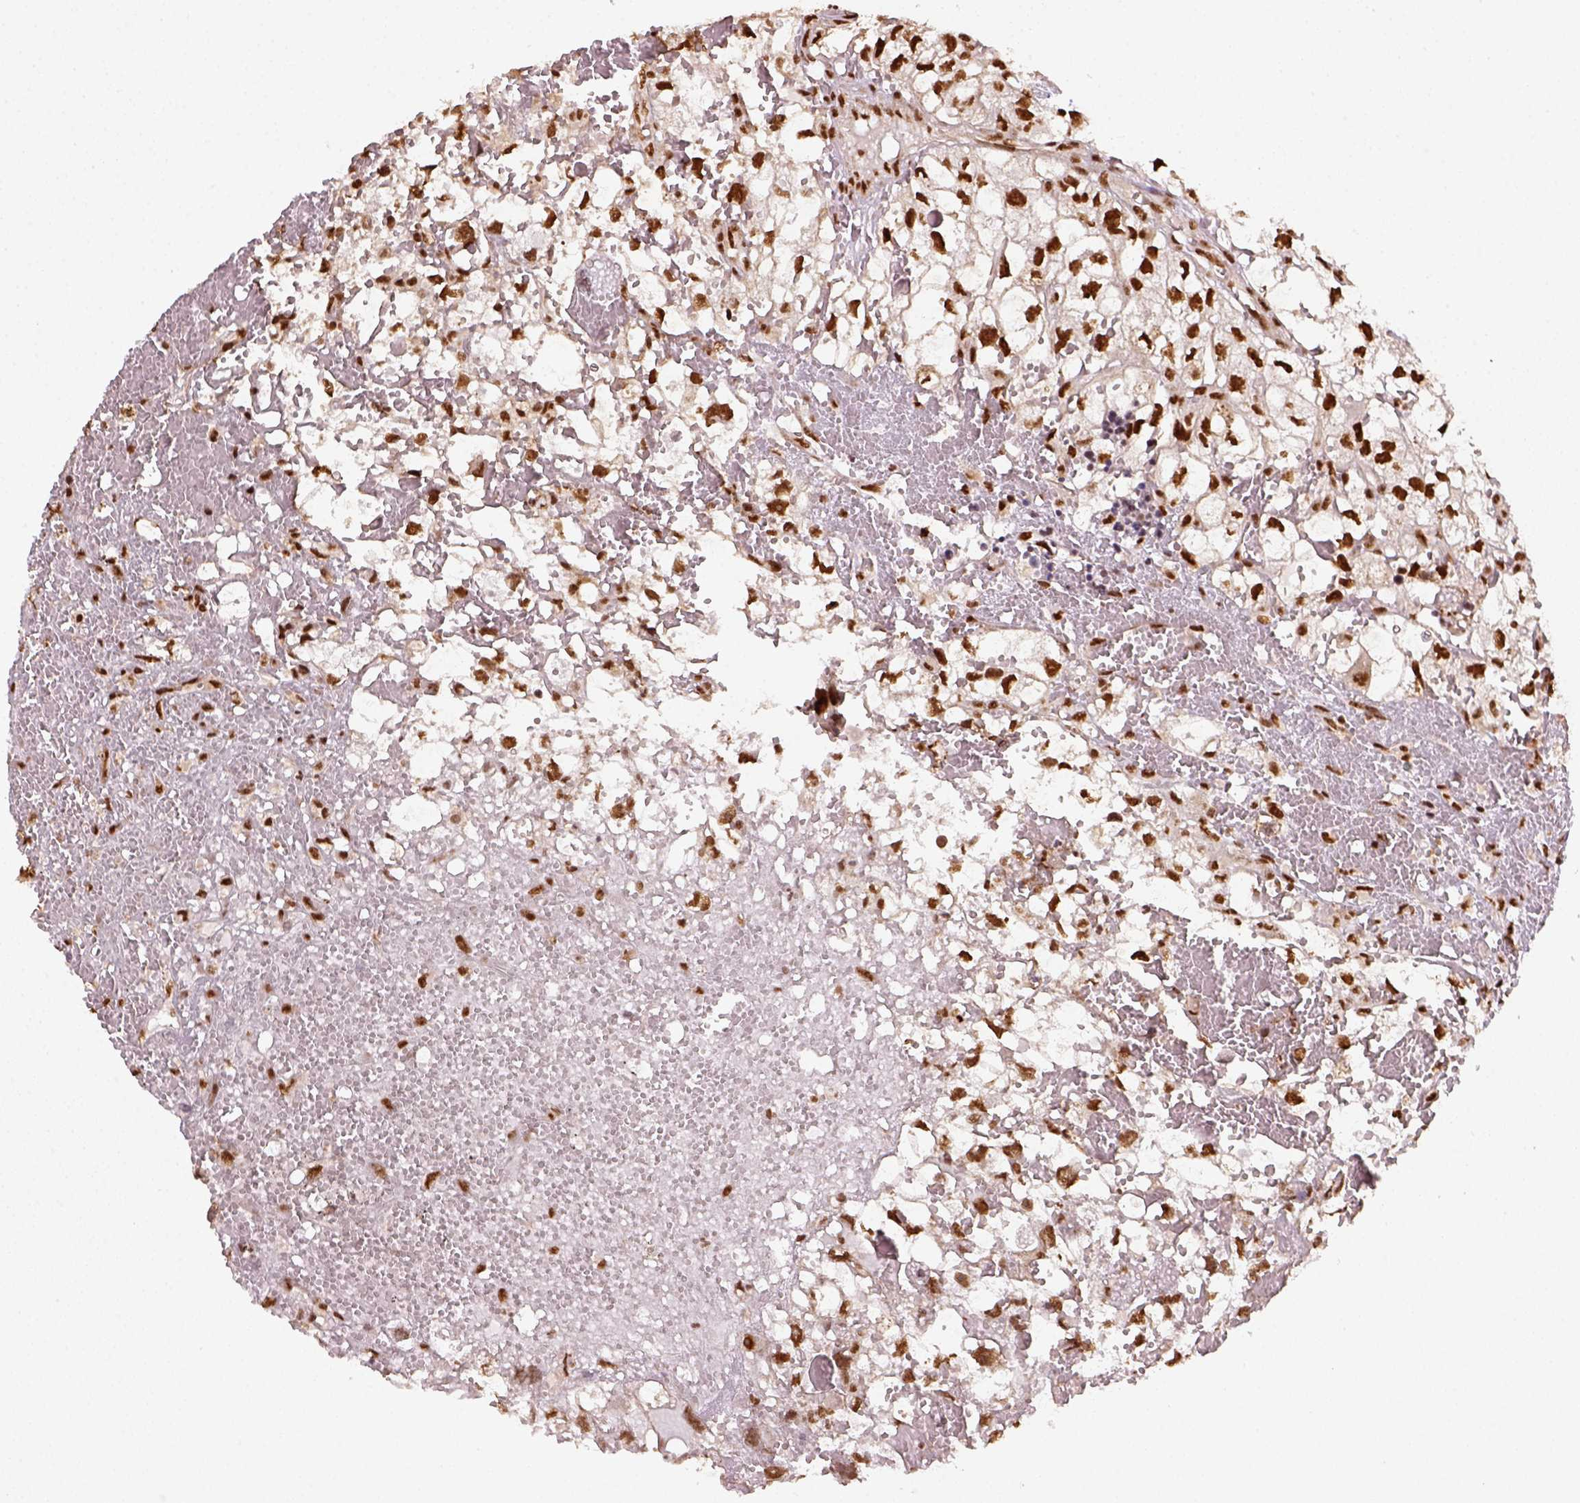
{"staining": {"intensity": "strong", "quantity": ">75%", "location": "nuclear"}, "tissue": "renal cancer", "cell_type": "Tumor cells", "image_type": "cancer", "snomed": [{"axis": "morphology", "description": "Adenocarcinoma, NOS"}, {"axis": "topography", "description": "Kidney"}], "caption": "Renal cancer (adenocarcinoma) stained with DAB (3,3'-diaminobenzidine) immunohistochemistry (IHC) exhibits high levels of strong nuclear expression in about >75% of tumor cells. (DAB IHC with brightfield microscopy, high magnification).", "gene": "CCAR1", "patient": {"sex": "male", "age": 56}}